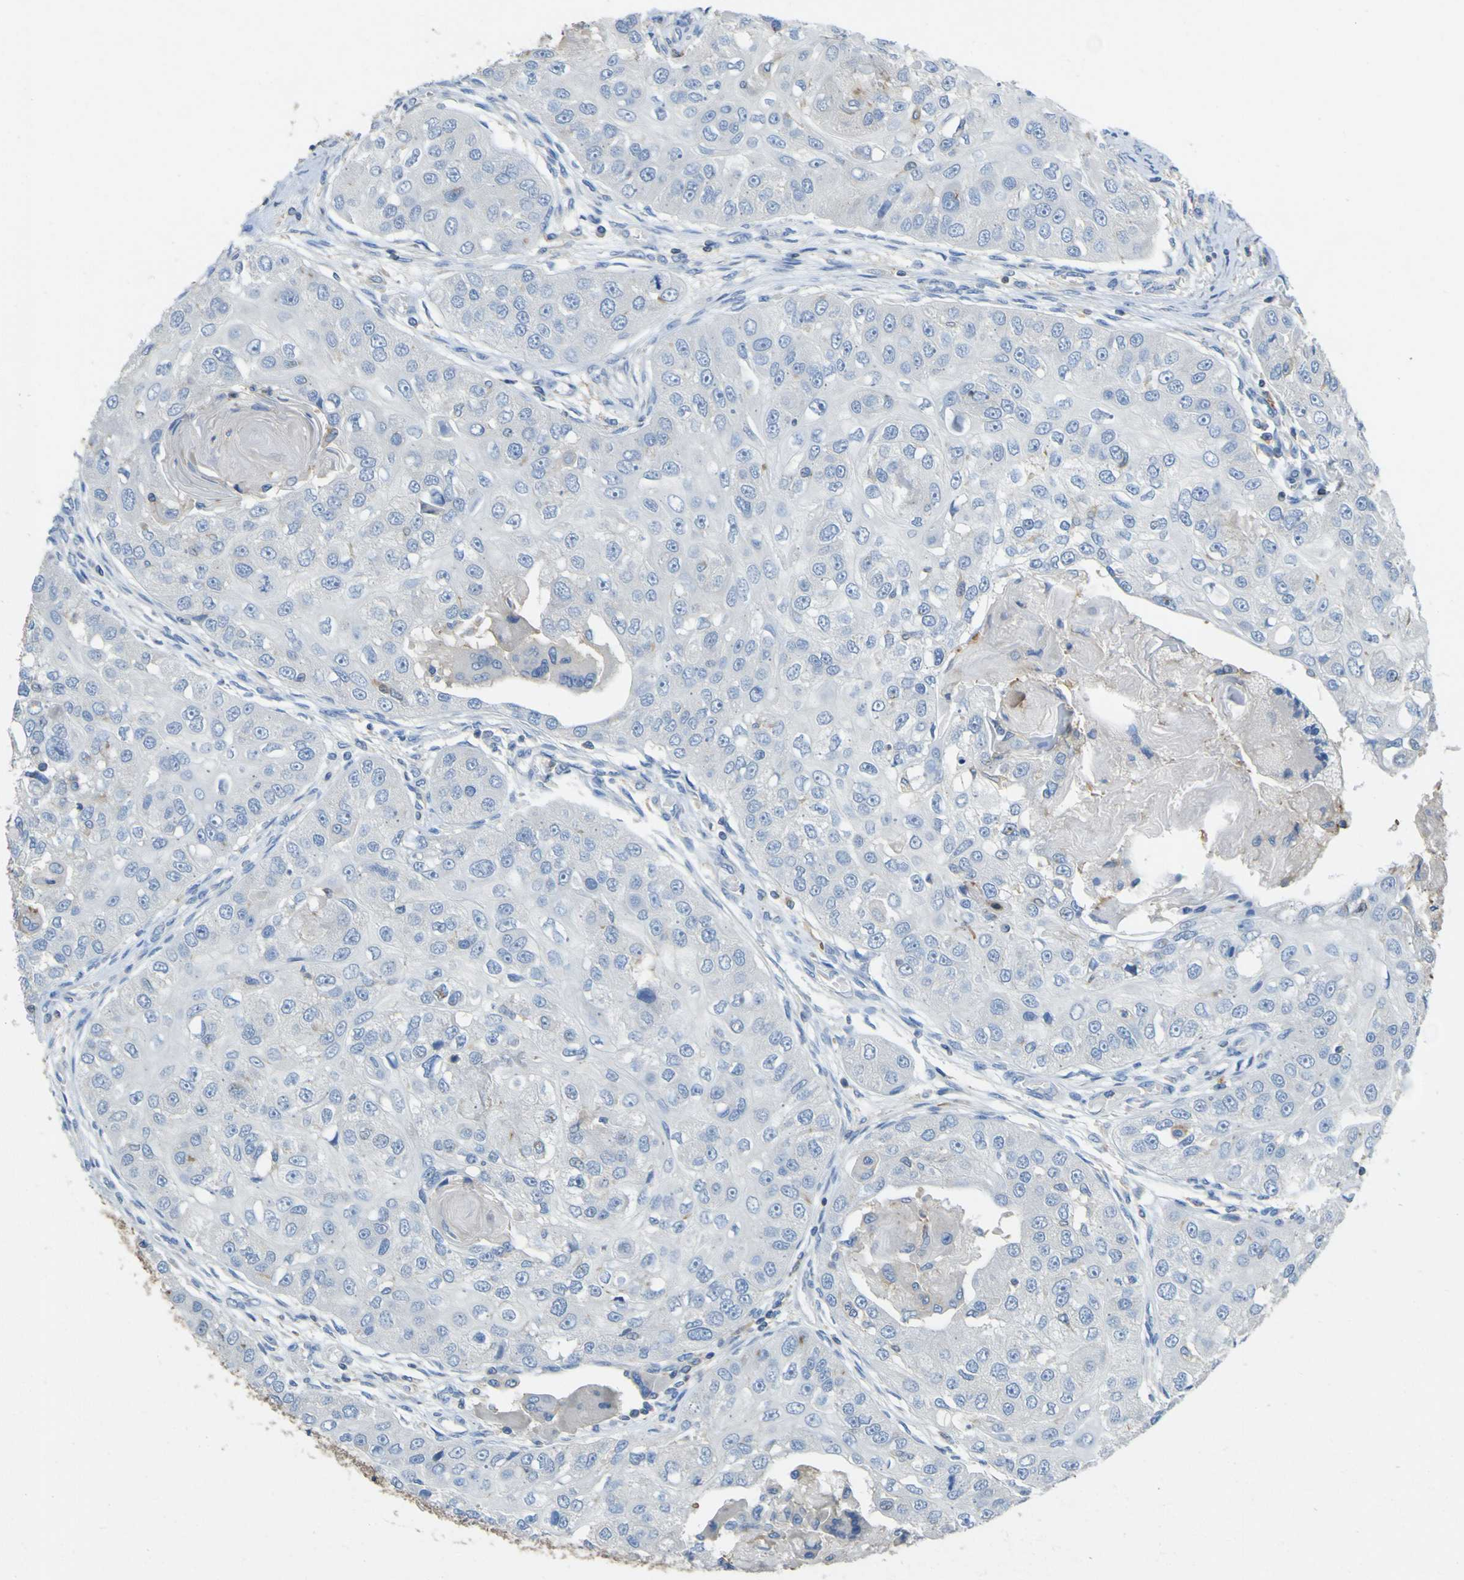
{"staining": {"intensity": "negative", "quantity": "none", "location": "none"}, "tissue": "head and neck cancer", "cell_type": "Tumor cells", "image_type": "cancer", "snomed": [{"axis": "morphology", "description": "Normal tissue, NOS"}, {"axis": "morphology", "description": "Squamous cell carcinoma, NOS"}, {"axis": "topography", "description": "Skeletal muscle"}, {"axis": "topography", "description": "Head-Neck"}], "caption": "Immunohistochemistry (IHC) of human head and neck cancer exhibits no expression in tumor cells.", "gene": "OGN", "patient": {"sex": "male", "age": 51}}